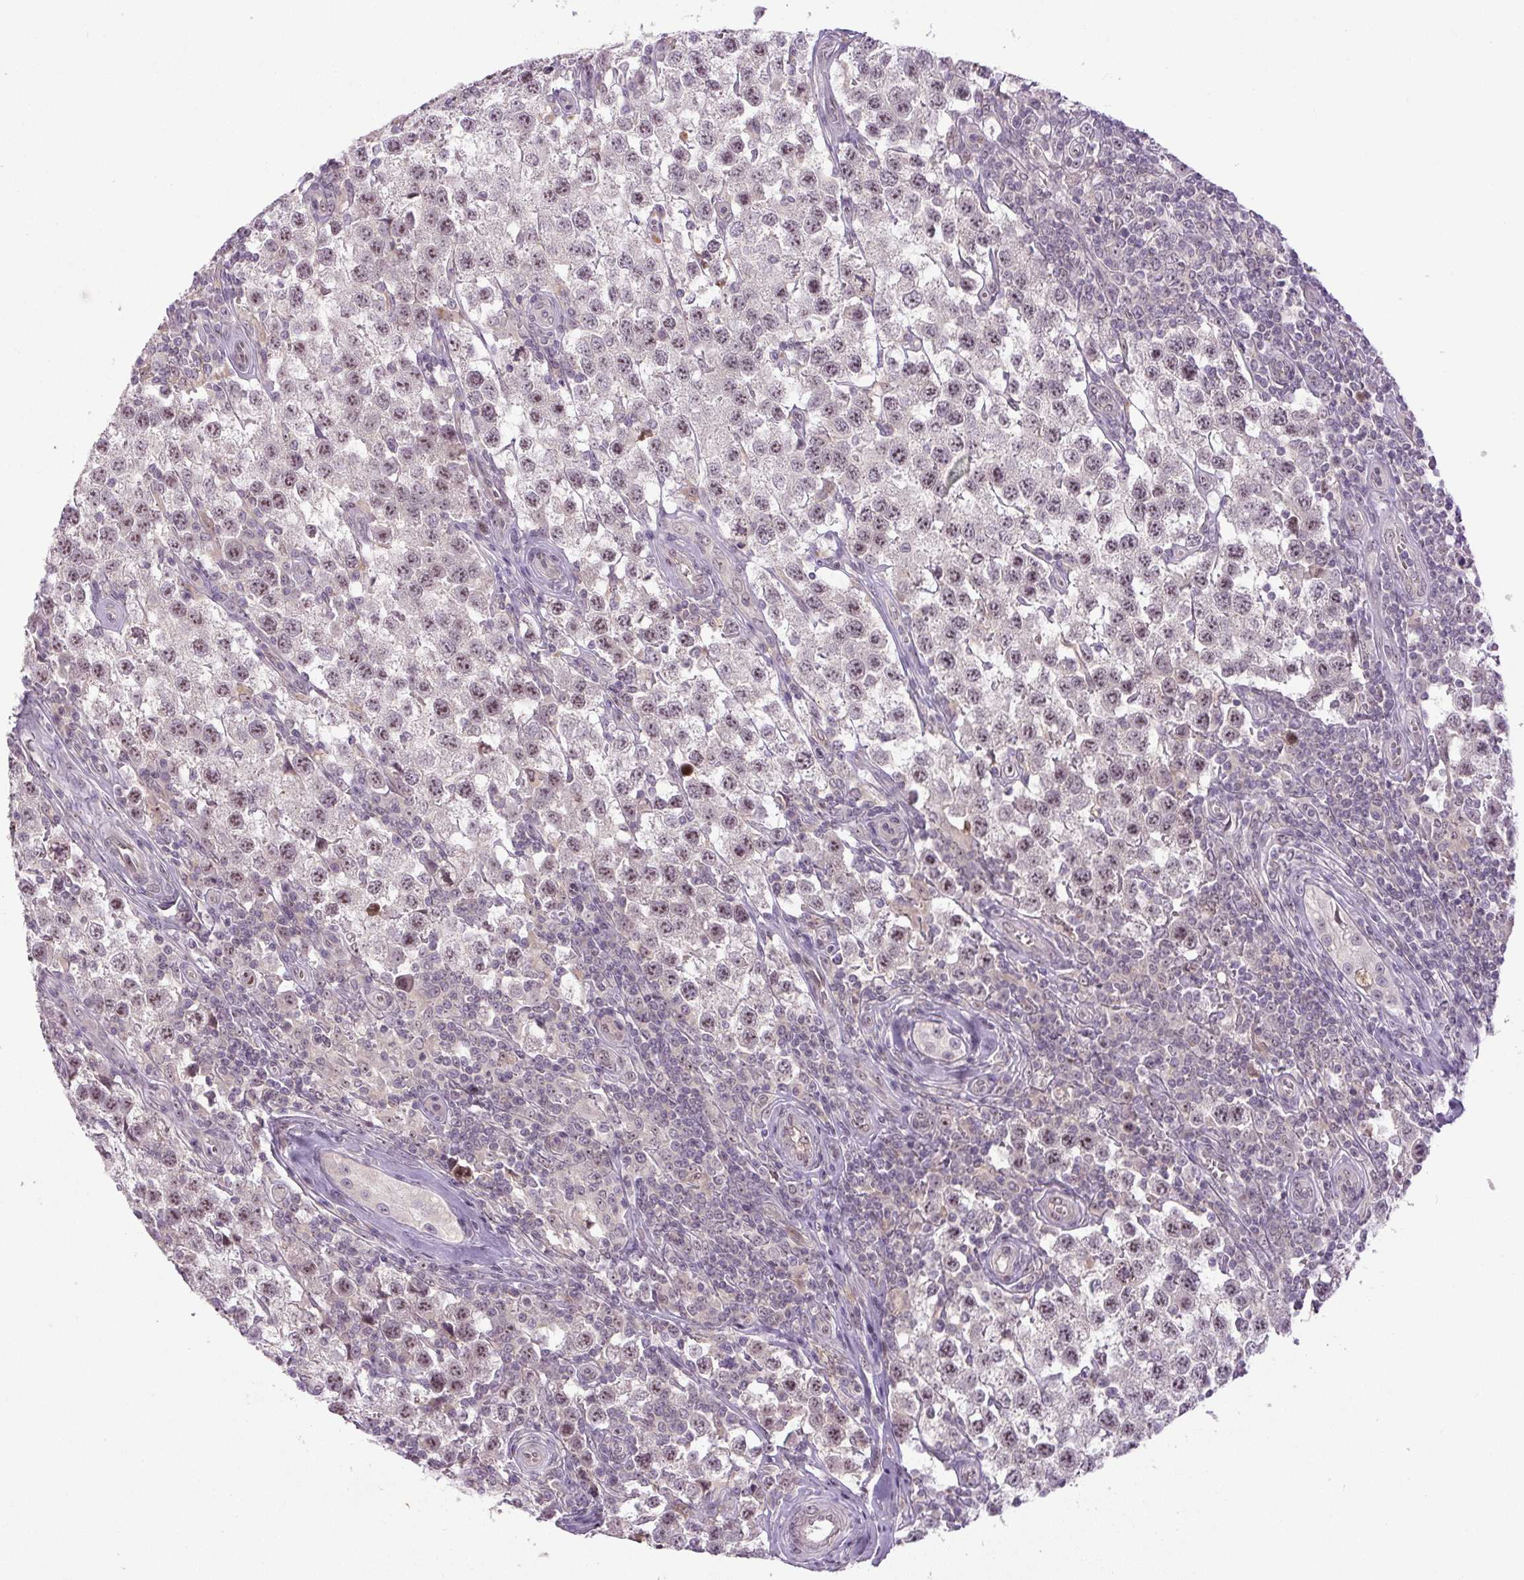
{"staining": {"intensity": "moderate", "quantity": ">75%", "location": "nuclear"}, "tissue": "testis cancer", "cell_type": "Tumor cells", "image_type": "cancer", "snomed": [{"axis": "morphology", "description": "Seminoma, NOS"}, {"axis": "topography", "description": "Testis"}], "caption": "Approximately >75% of tumor cells in human testis cancer display moderate nuclear protein expression as visualized by brown immunohistochemical staining.", "gene": "SGF29", "patient": {"sex": "male", "age": 34}}